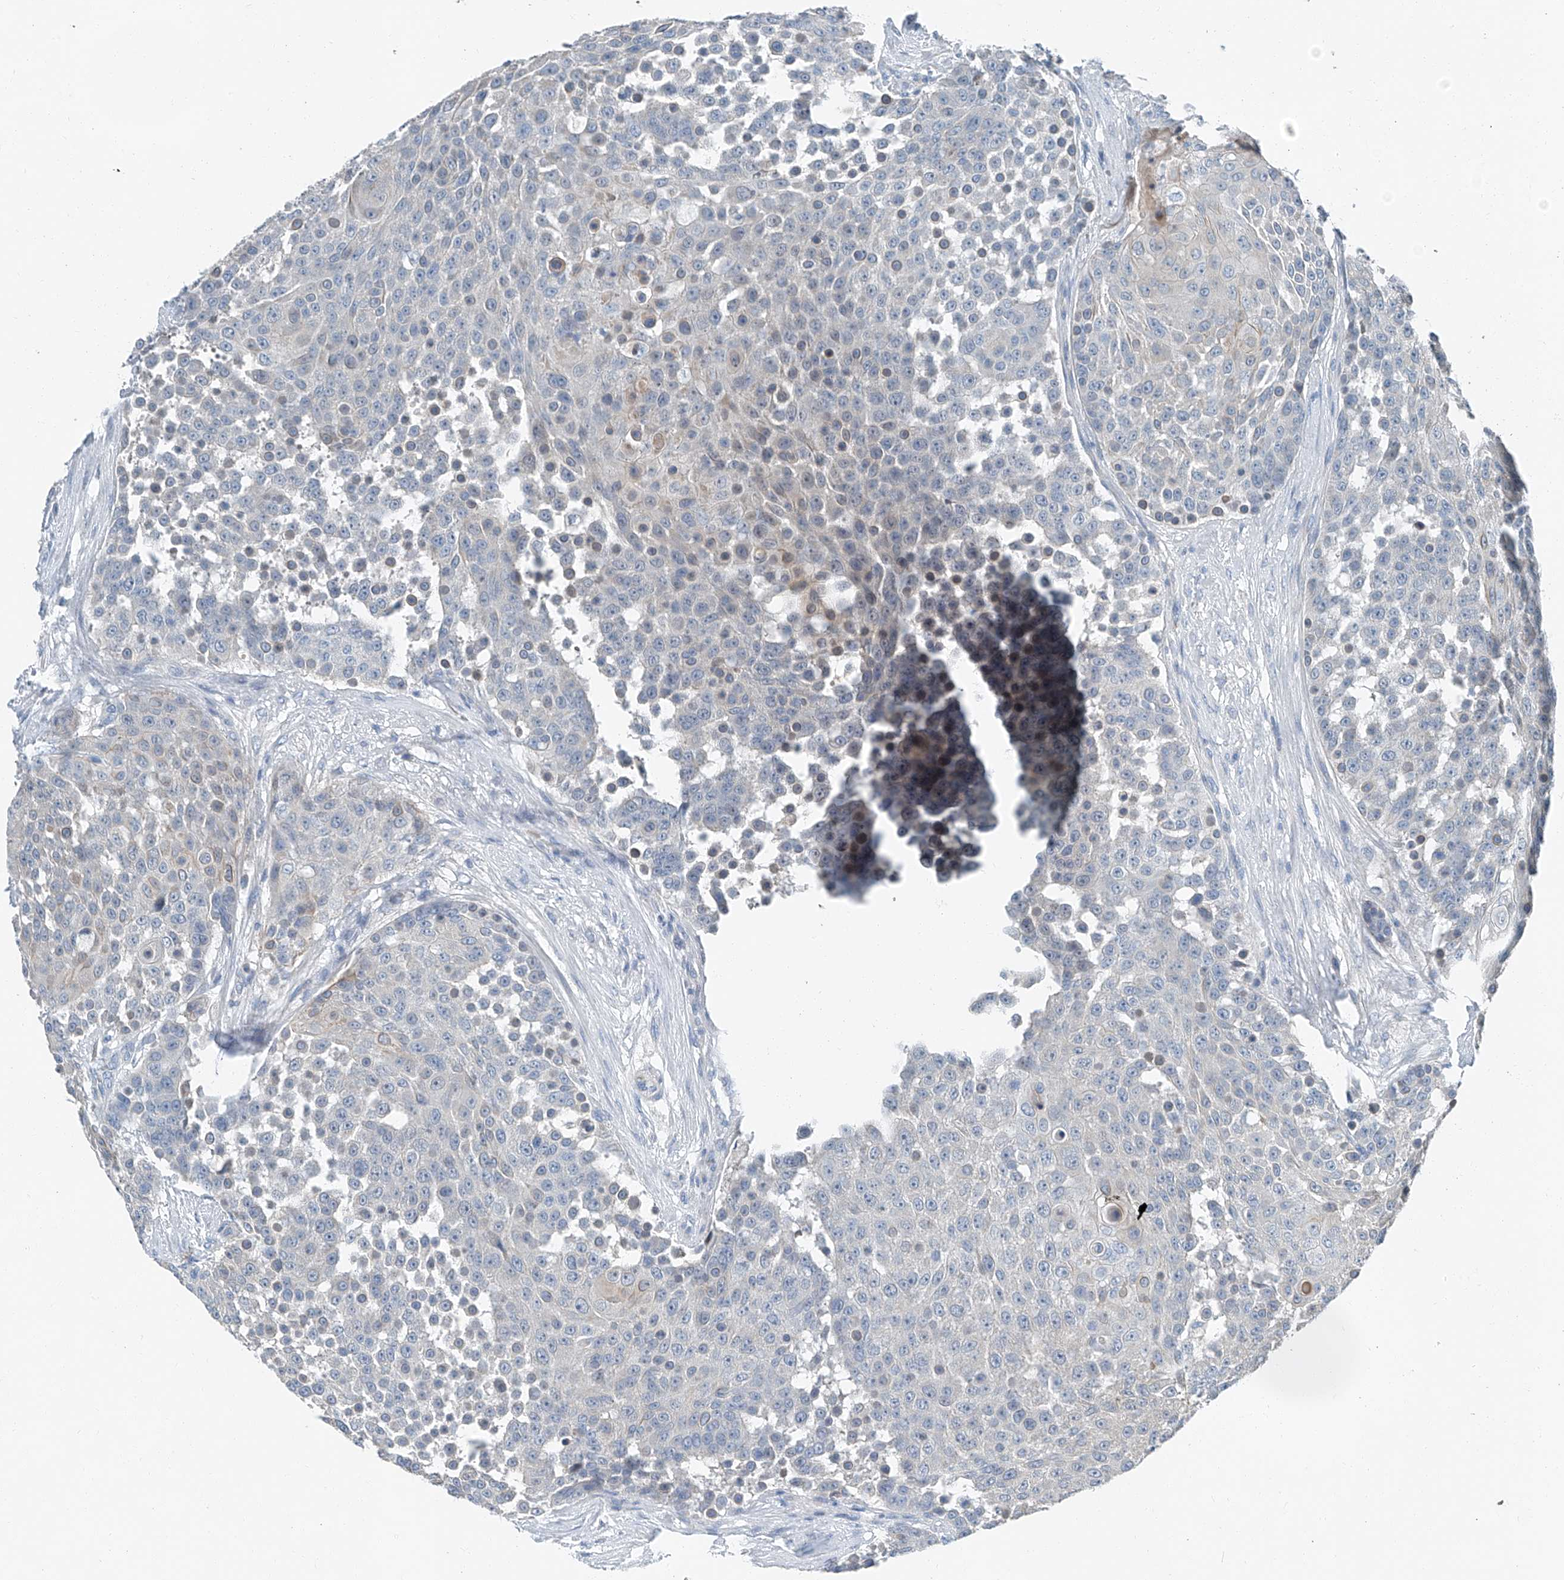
{"staining": {"intensity": "negative", "quantity": "none", "location": "none"}, "tissue": "urothelial cancer", "cell_type": "Tumor cells", "image_type": "cancer", "snomed": [{"axis": "morphology", "description": "Urothelial carcinoma, High grade"}, {"axis": "topography", "description": "Urinary bladder"}], "caption": "Tumor cells are negative for protein expression in human high-grade urothelial carcinoma.", "gene": "MDGA1", "patient": {"sex": "female", "age": 63}}